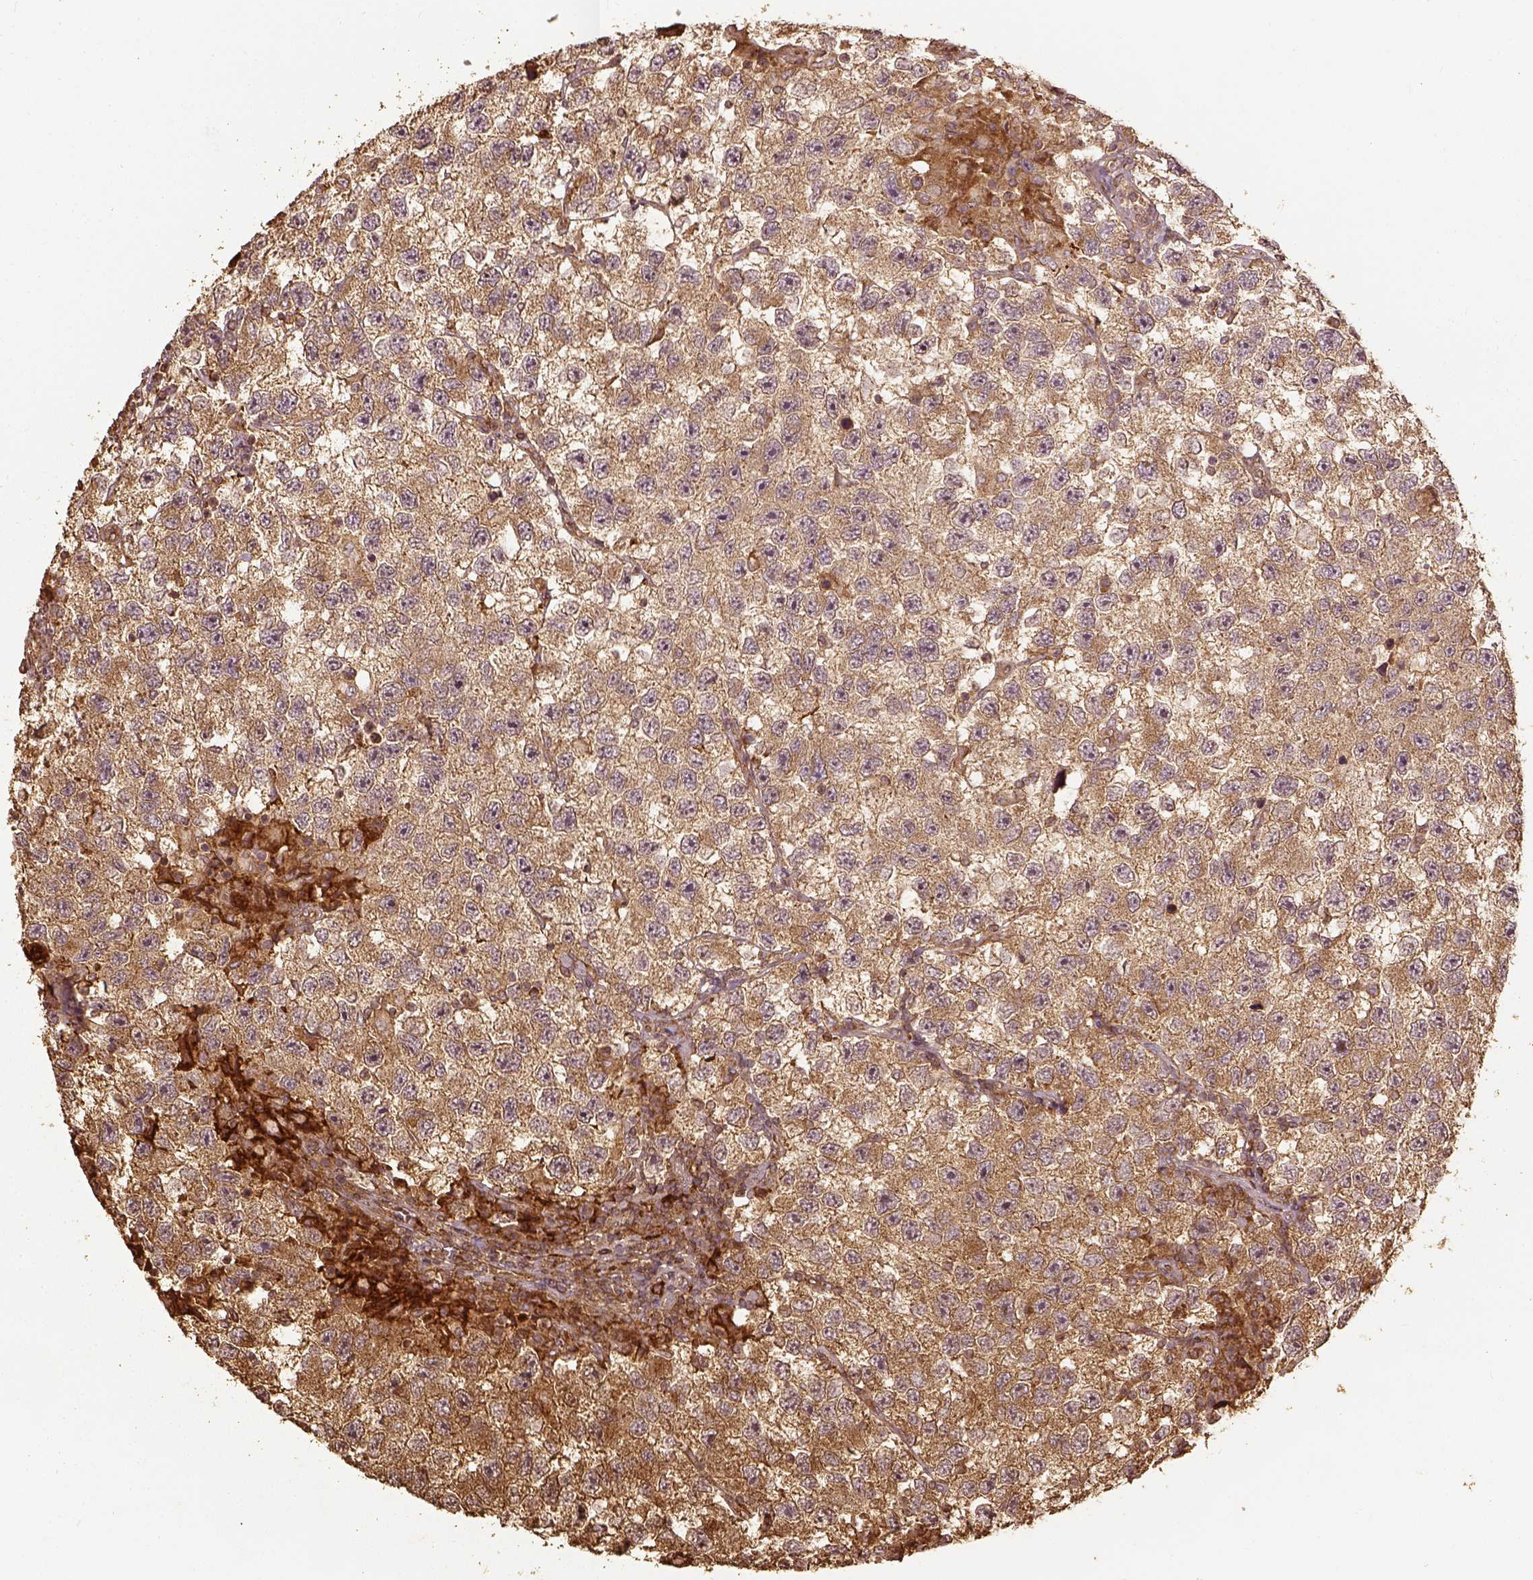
{"staining": {"intensity": "moderate", "quantity": ">75%", "location": "cytoplasmic/membranous"}, "tissue": "testis cancer", "cell_type": "Tumor cells", "image_type": "cancer", "snomed": [{"axis": "morphology", "description": "Seminoma, NOS"}, {"axis": "topography", "description": "Testis"}], "caption": "Testis cancer (seminoma) stained with a protein marker exhibits moderate staining in tumor cells.", "gene": "VEGFA", "patient": {"sex": "male", "age": 26}}